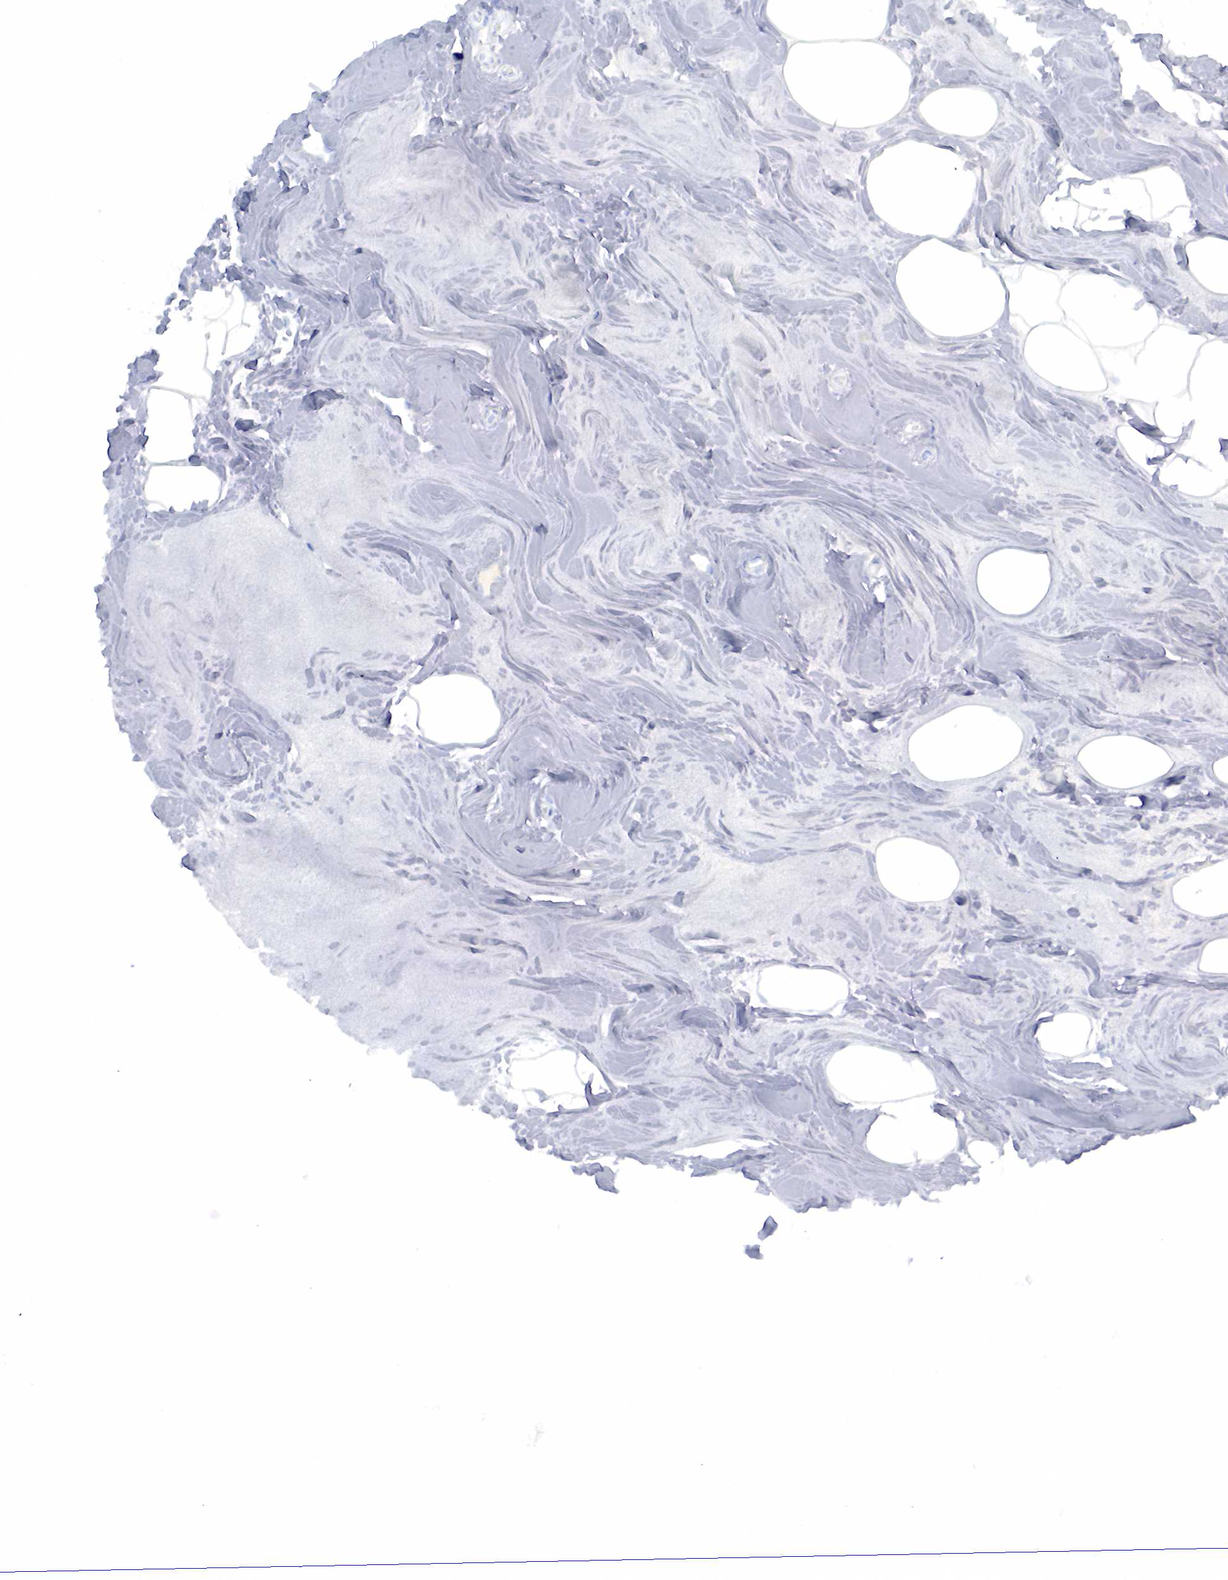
{"staining": {"intensity": "negative", "quantity": "none", "location": "none"}, "tissue": "adipose tissue", "cell_type": "Adipocytes", "image_type": "normal", "snomed": [{"axis": "morphology", "description": "Normal tissue, NOS"}, {"axis": "topography", "description": "Breast"}], "caption": "DAB (3,3'-diaminobenzidine) immunohistochemical staining of normal adipose tissue demonstrates no significant positivity in adipocytes.", "gene": "CD79A", "patient": {"sex": "female", "age": 44}}